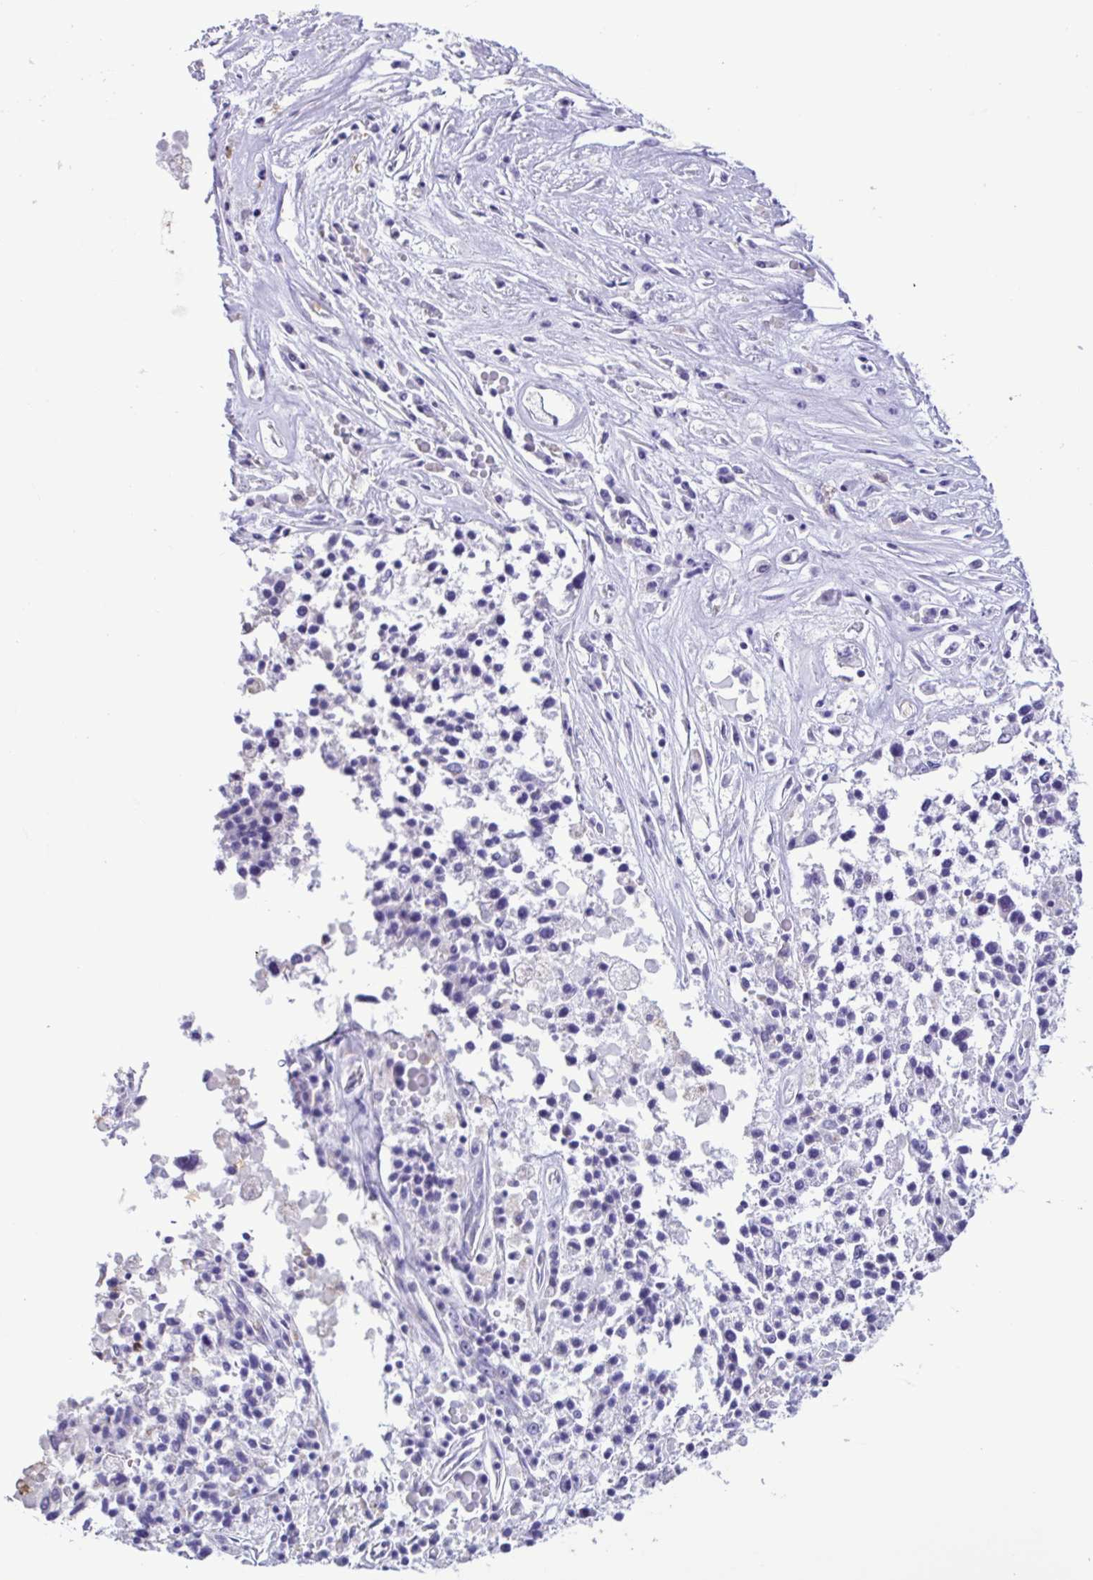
{"staining": {"intensity": "negative", "quantity": "none", "location": "none"}, "tissue": "ovarian cancer", "cell_type": "Tumor cells", "image_type": "cancer", "snomed": [{"axis": "morphology", "description": "Carcinoma, endometroid"}, {"axis": "topography", "description": "Ovary"}], "caption": "This photomicrograph is of ovarian cancer stained with IHC to label a protein in brown with the nuclei are counter-stained blue. There is no positivity in tumor cells.", "gene": "CBY2", "patient": {"sex": "female", "age": 62}}